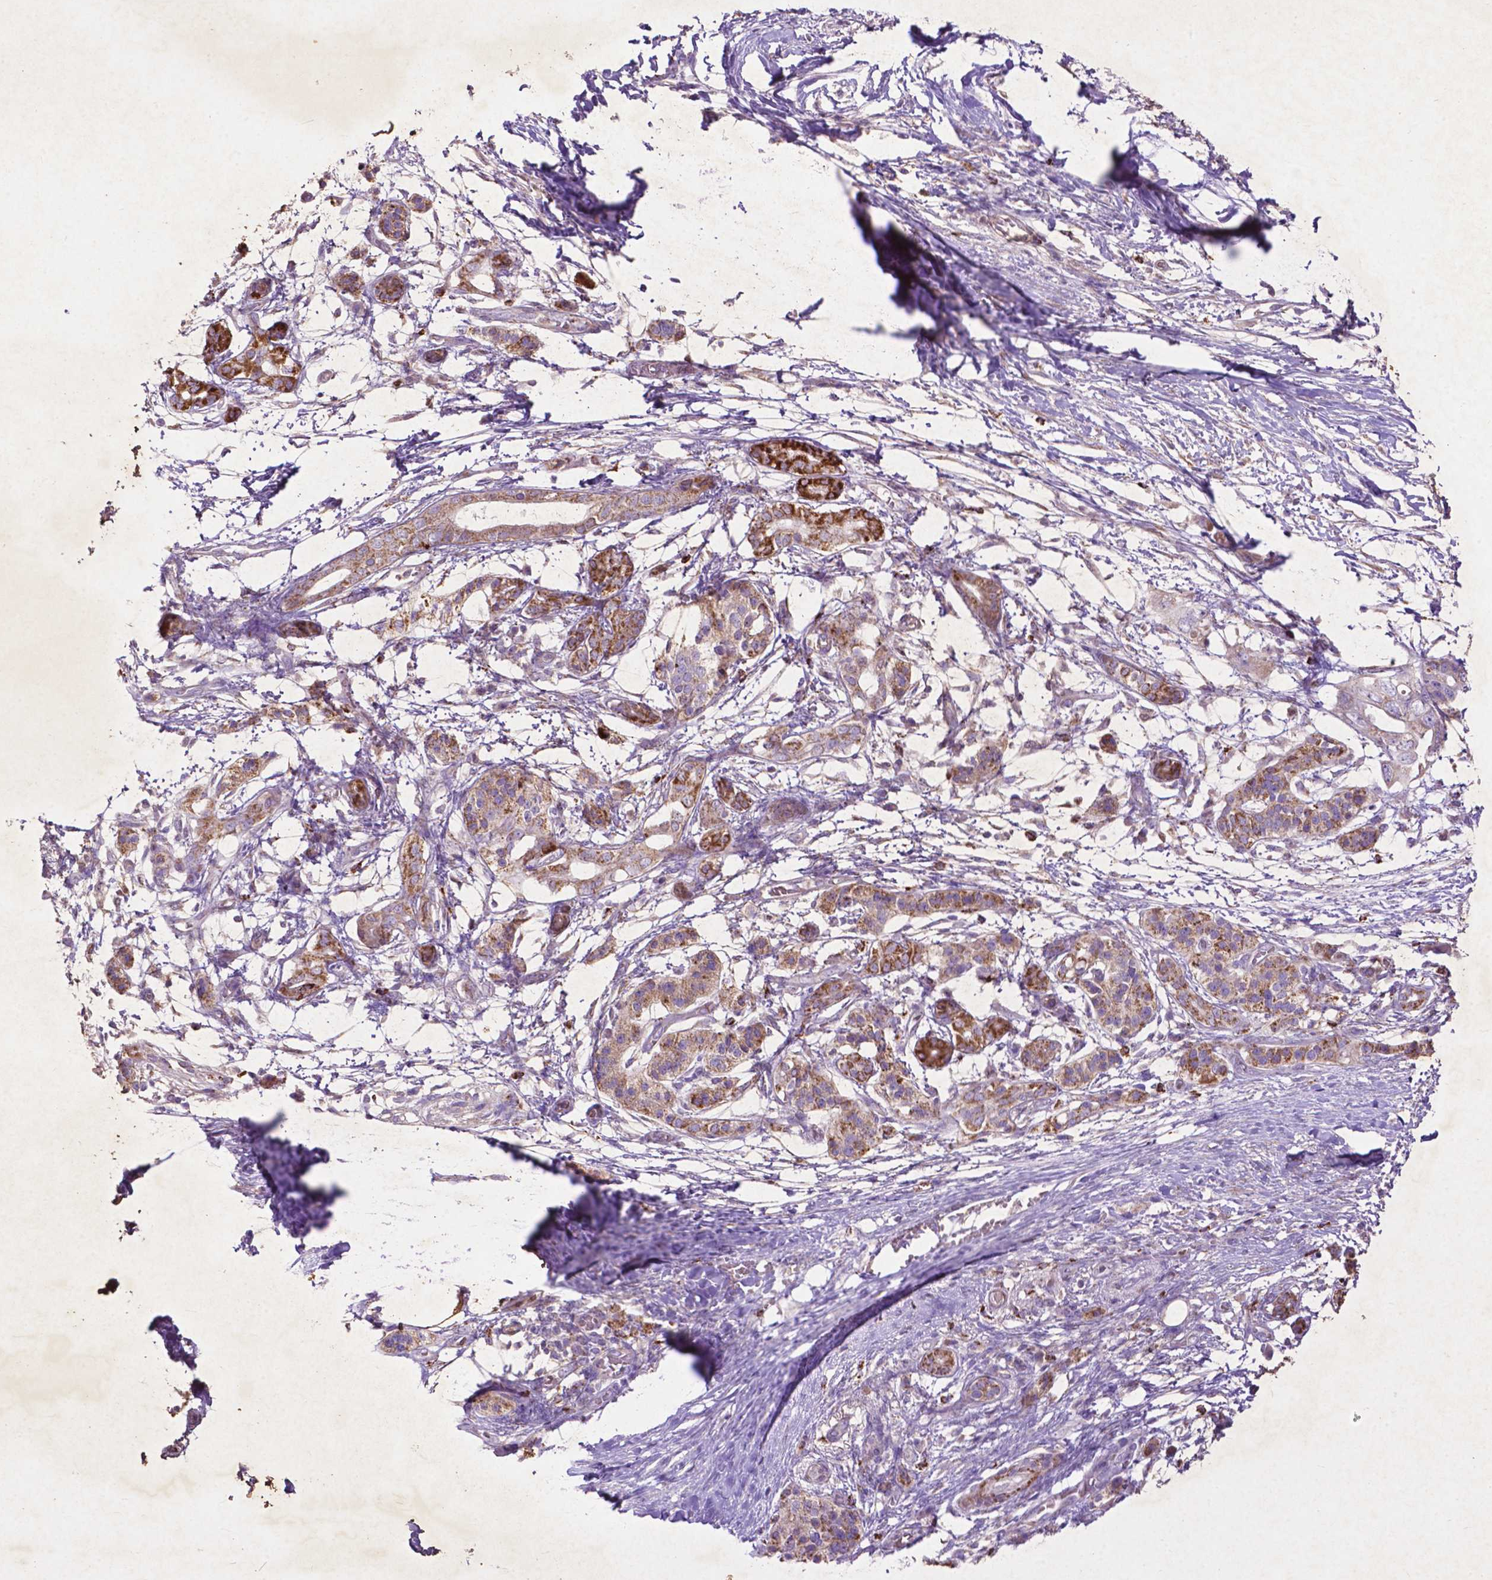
{"staining": {"intensity": "moderate", "quantity": "25%-75%", "location": "cytoplasmic/membranous"}, "tissue": "pancreatic cancer", "cell_type": "Tumor cells", "image_type": "cancer", "snomed": [{"axis": "morphology", "description": "Adenocarcinoma, NOS"}, {"axis": "topography", "description": "Pancreas"}], "caption": "This image shows immunohistochemistry (IHC) staining of human adenocarcinoma (pancreatic), with medium moderate cytoplasmic/membranous expression in approximately 25%-75% of tumor cells.", "gene": "THEGL", "patient": {"sex": "female", "age": 72}}